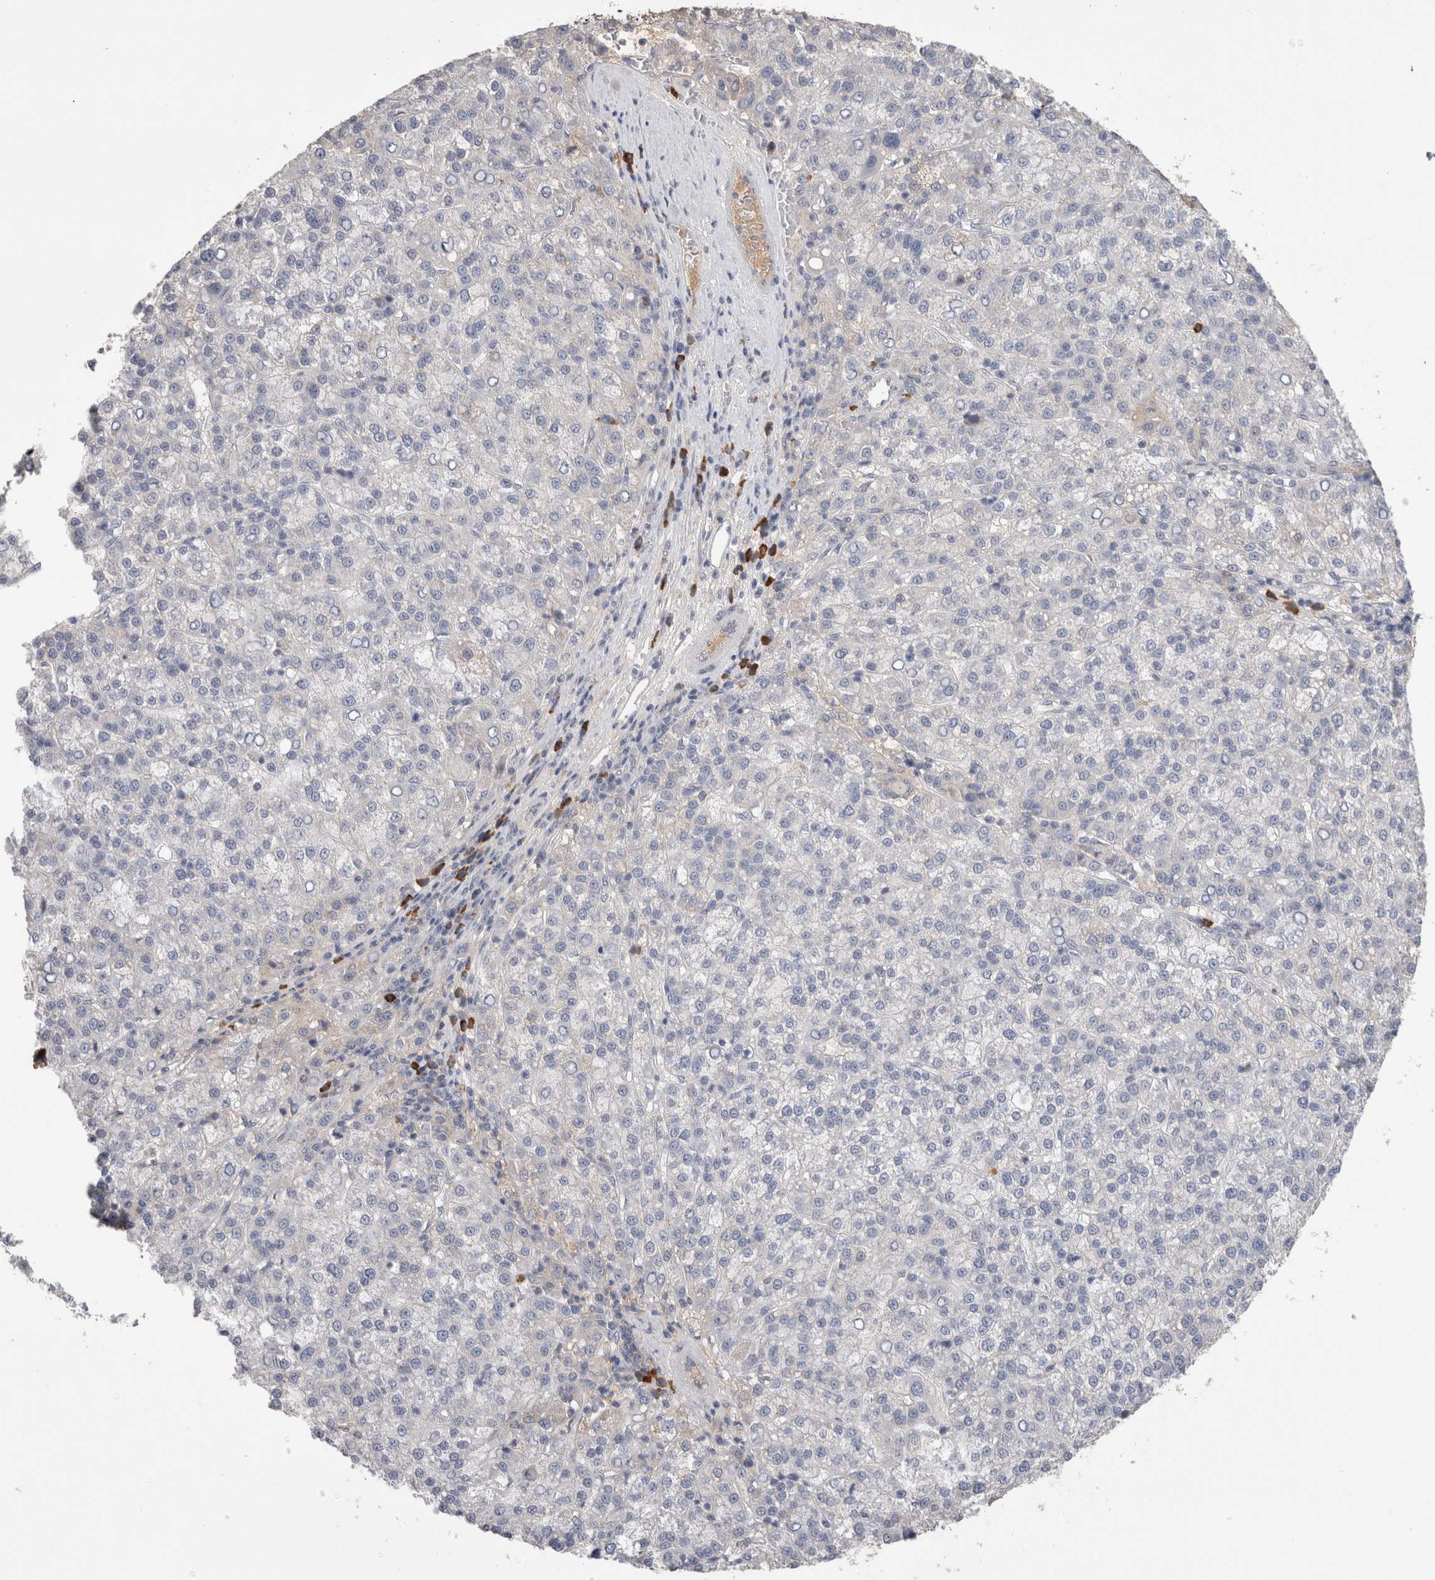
{"staining": {"intensity": "negative", "quantity": "none", "location": "none"}, "tissue": "liver cancer", "cell_type": "Tumor cells", "image_type": "cancer", "snomed": [{"axis": "morphology", "description": "Carcinoma, Hepatocellular, NOS"}, {"axis": "topography", "description": "Liver"}], "caption": "Human liver cancer (hepatocellular carcinoma) stained for a protein using immunohistochemistry exhibits no positivity in tumor cells.", "gene": "PPP3CC", "patient": {"sex": "female", "age": 58}}